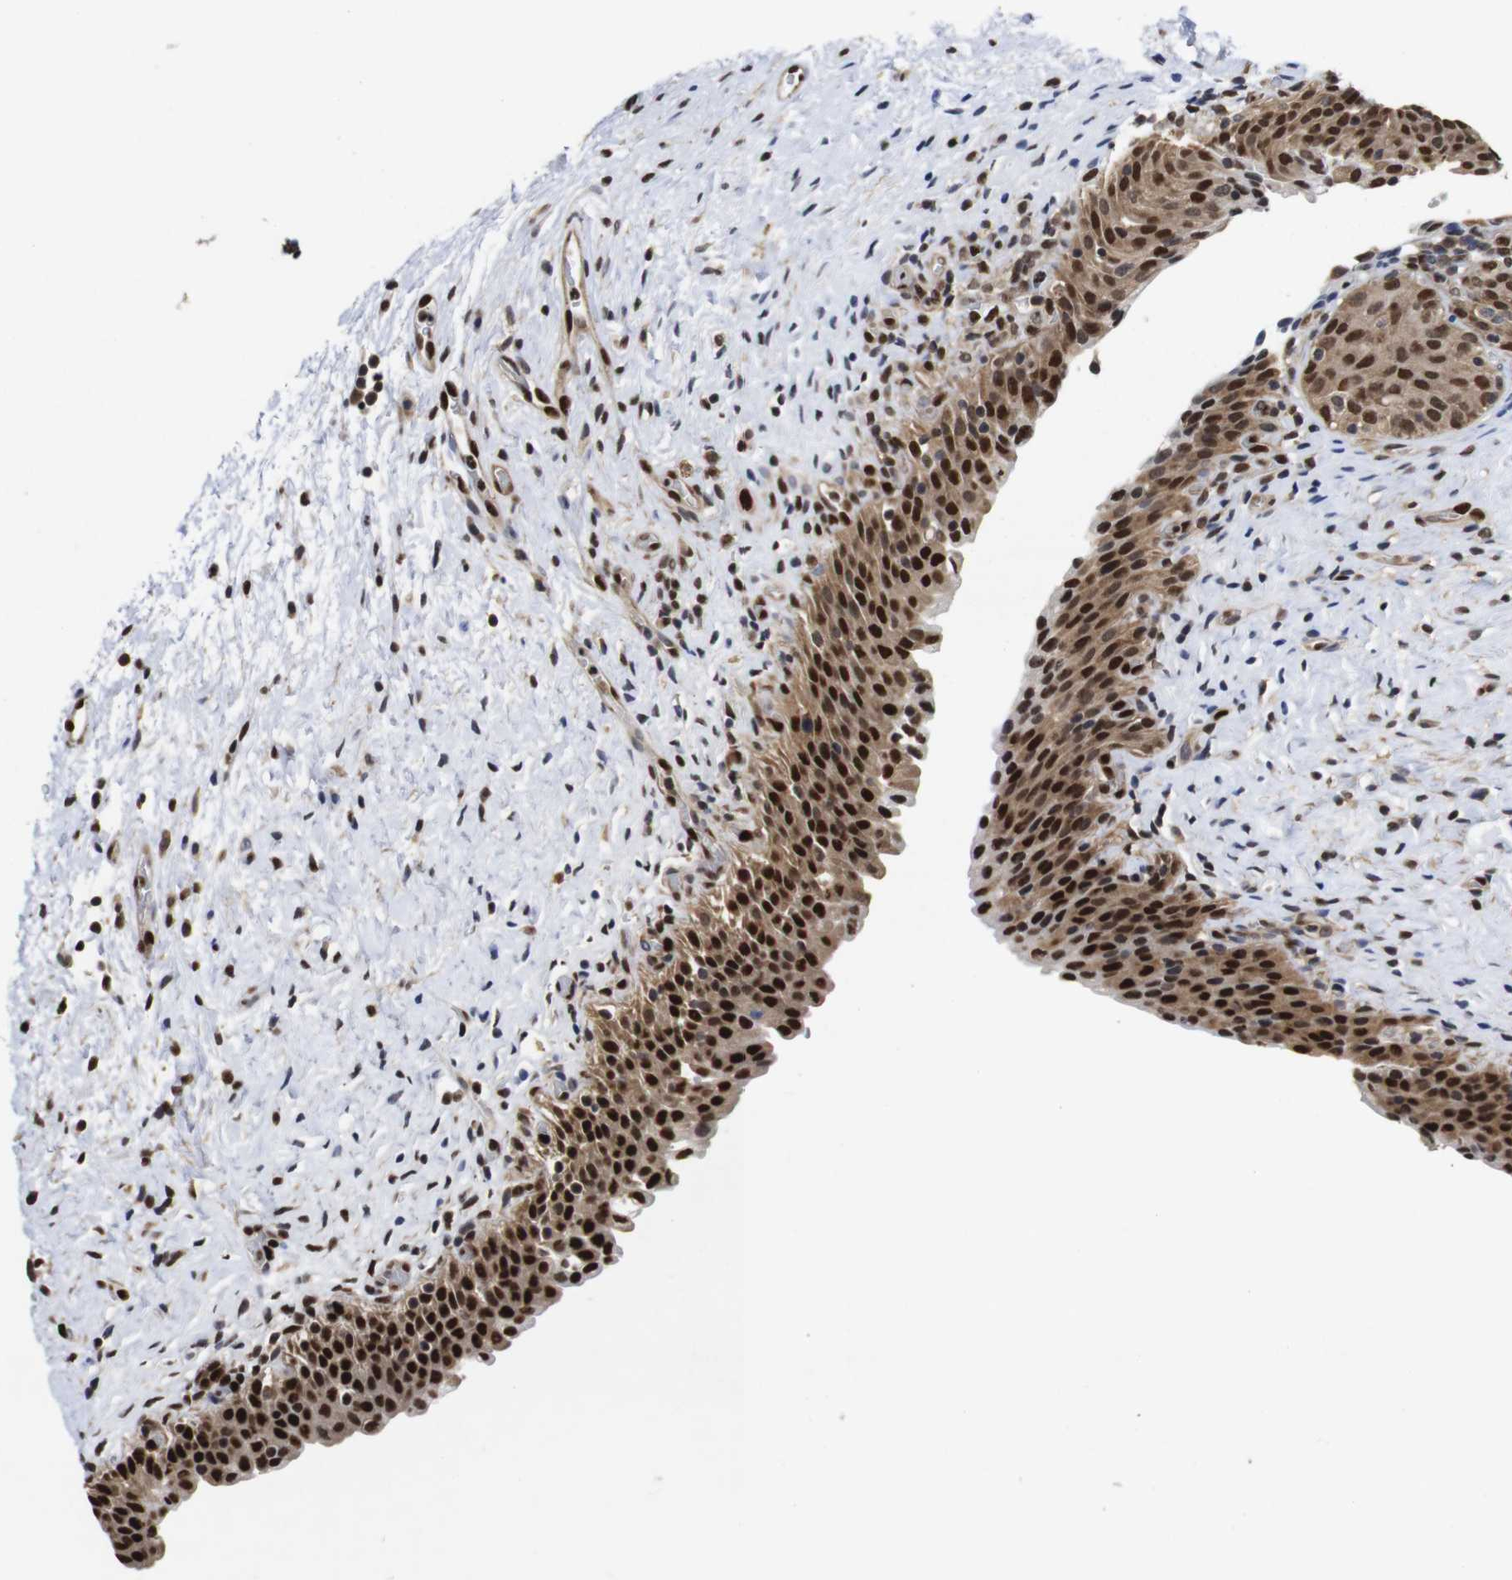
{"staining": {"intensity": "strong", "quantity": ">75%", "location": "cytoplasmic/membranous,nuclear"}, "tissue": "urinary bladder", "cell_type": "Urothelial cells", "image_type": "normal", "snomed": [{"axis": "morphology", "description": "Normal tissue, NOS"}, {"axis": "topography", "description": "Urinary bladder"}], "caption": "DAB (3,3'-diaminobenzidine) immunohistochemical staining of unremarkable urinary bladder shows strong cytoplasmic/membranous,nuclear protein expression in about >75% of urothelial cells.", "gene": "SUMO3", "patient": {"sex": "male", "age": 51}}